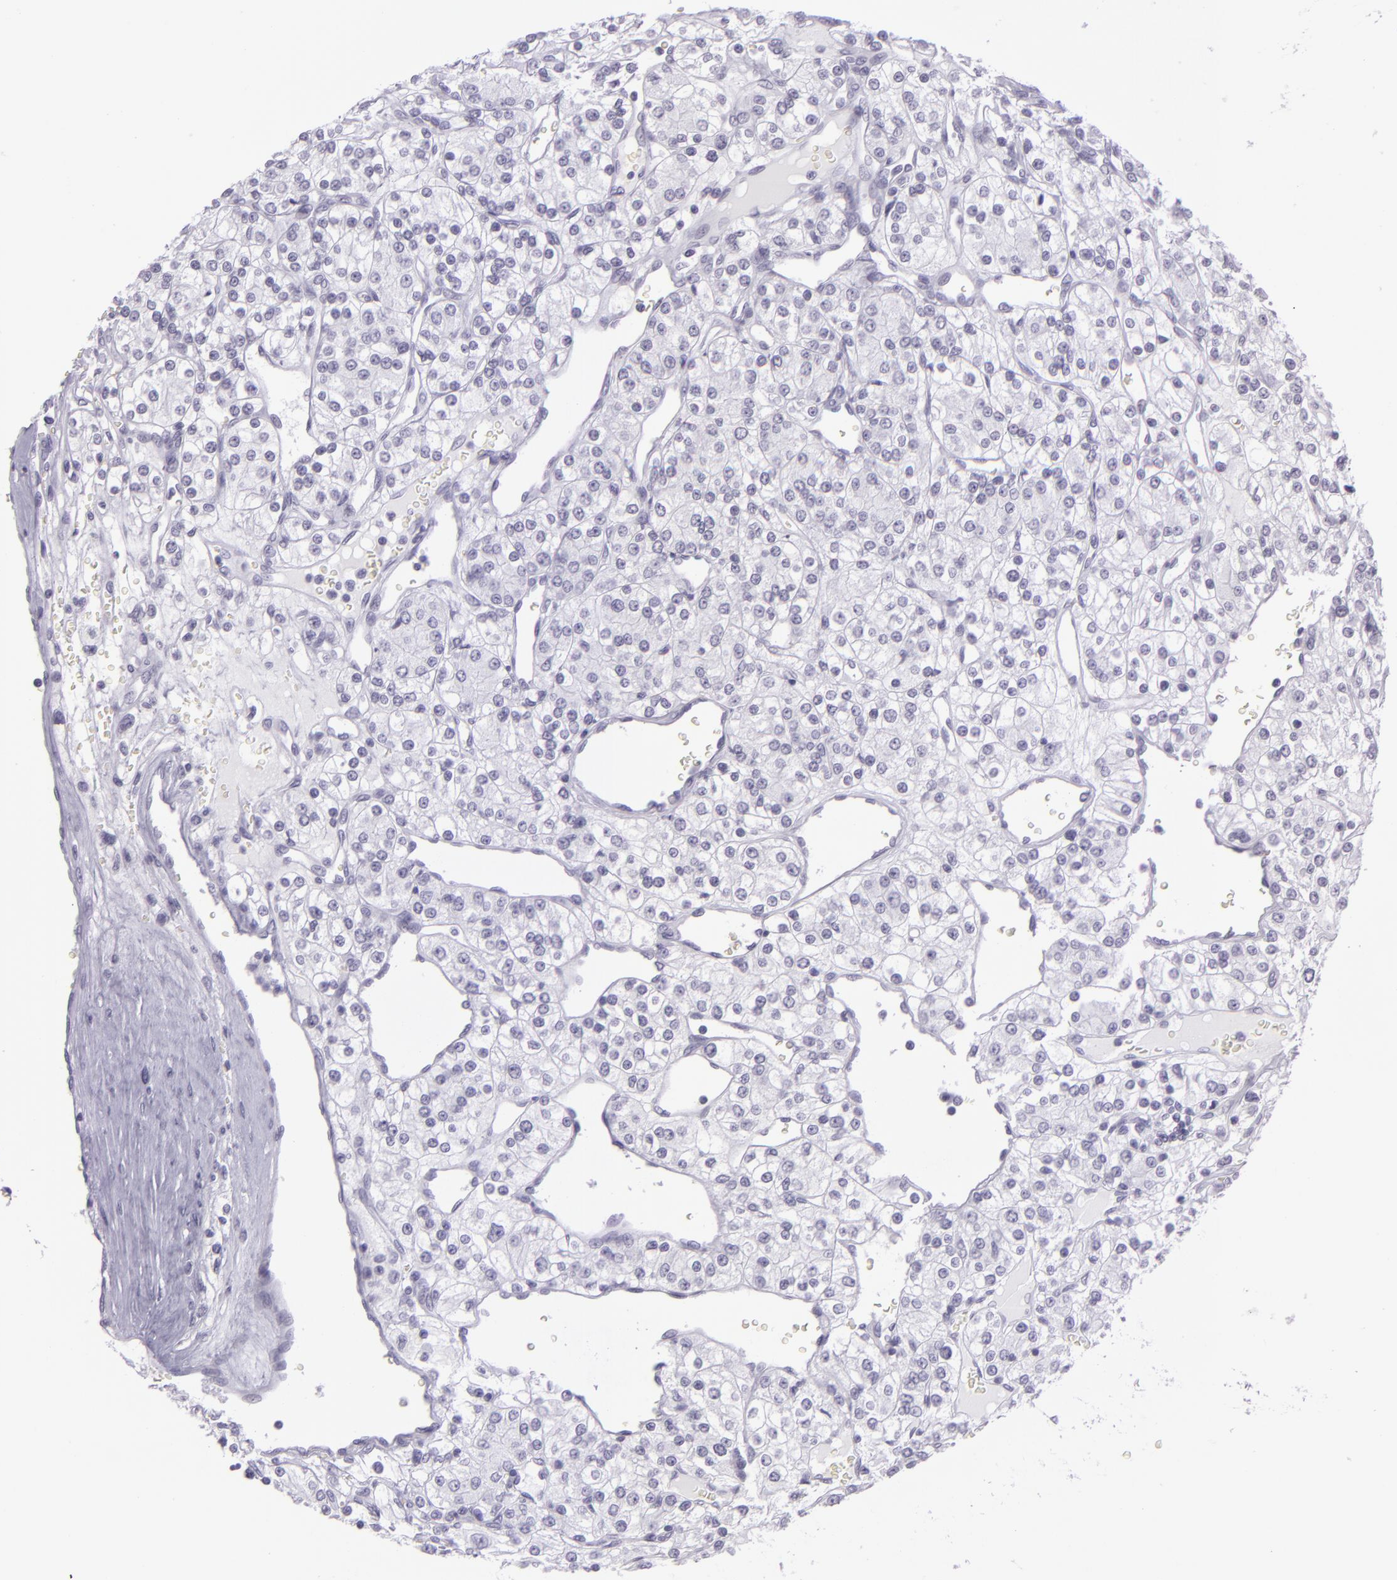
{"staining": {"intensity": "negative", "quantity": "none", "location": "none"}, "tissue": "renal cancer", "cell_type": "Tumor cells", "image_type": "cancer", "snomed": [{"axis": "morphology", "description": "Adenocarcinoma, NOS"}, {"axis": "topography", "description": "Kidney"}], "caption": "A high-resolution photomicrograph shows immunohistochemistry staining of renal cancer (adenocarcinoma), which displays no significant staining in tumor cells. Brightfield microscopy of immunohistochemistry stained with DAB (3,3'-diaminobenzidine) (brown) and hematoxylin (blue), captured at high magnification.", "gene": "MUC6", "patient": {"sex": "female", "age": 62}}